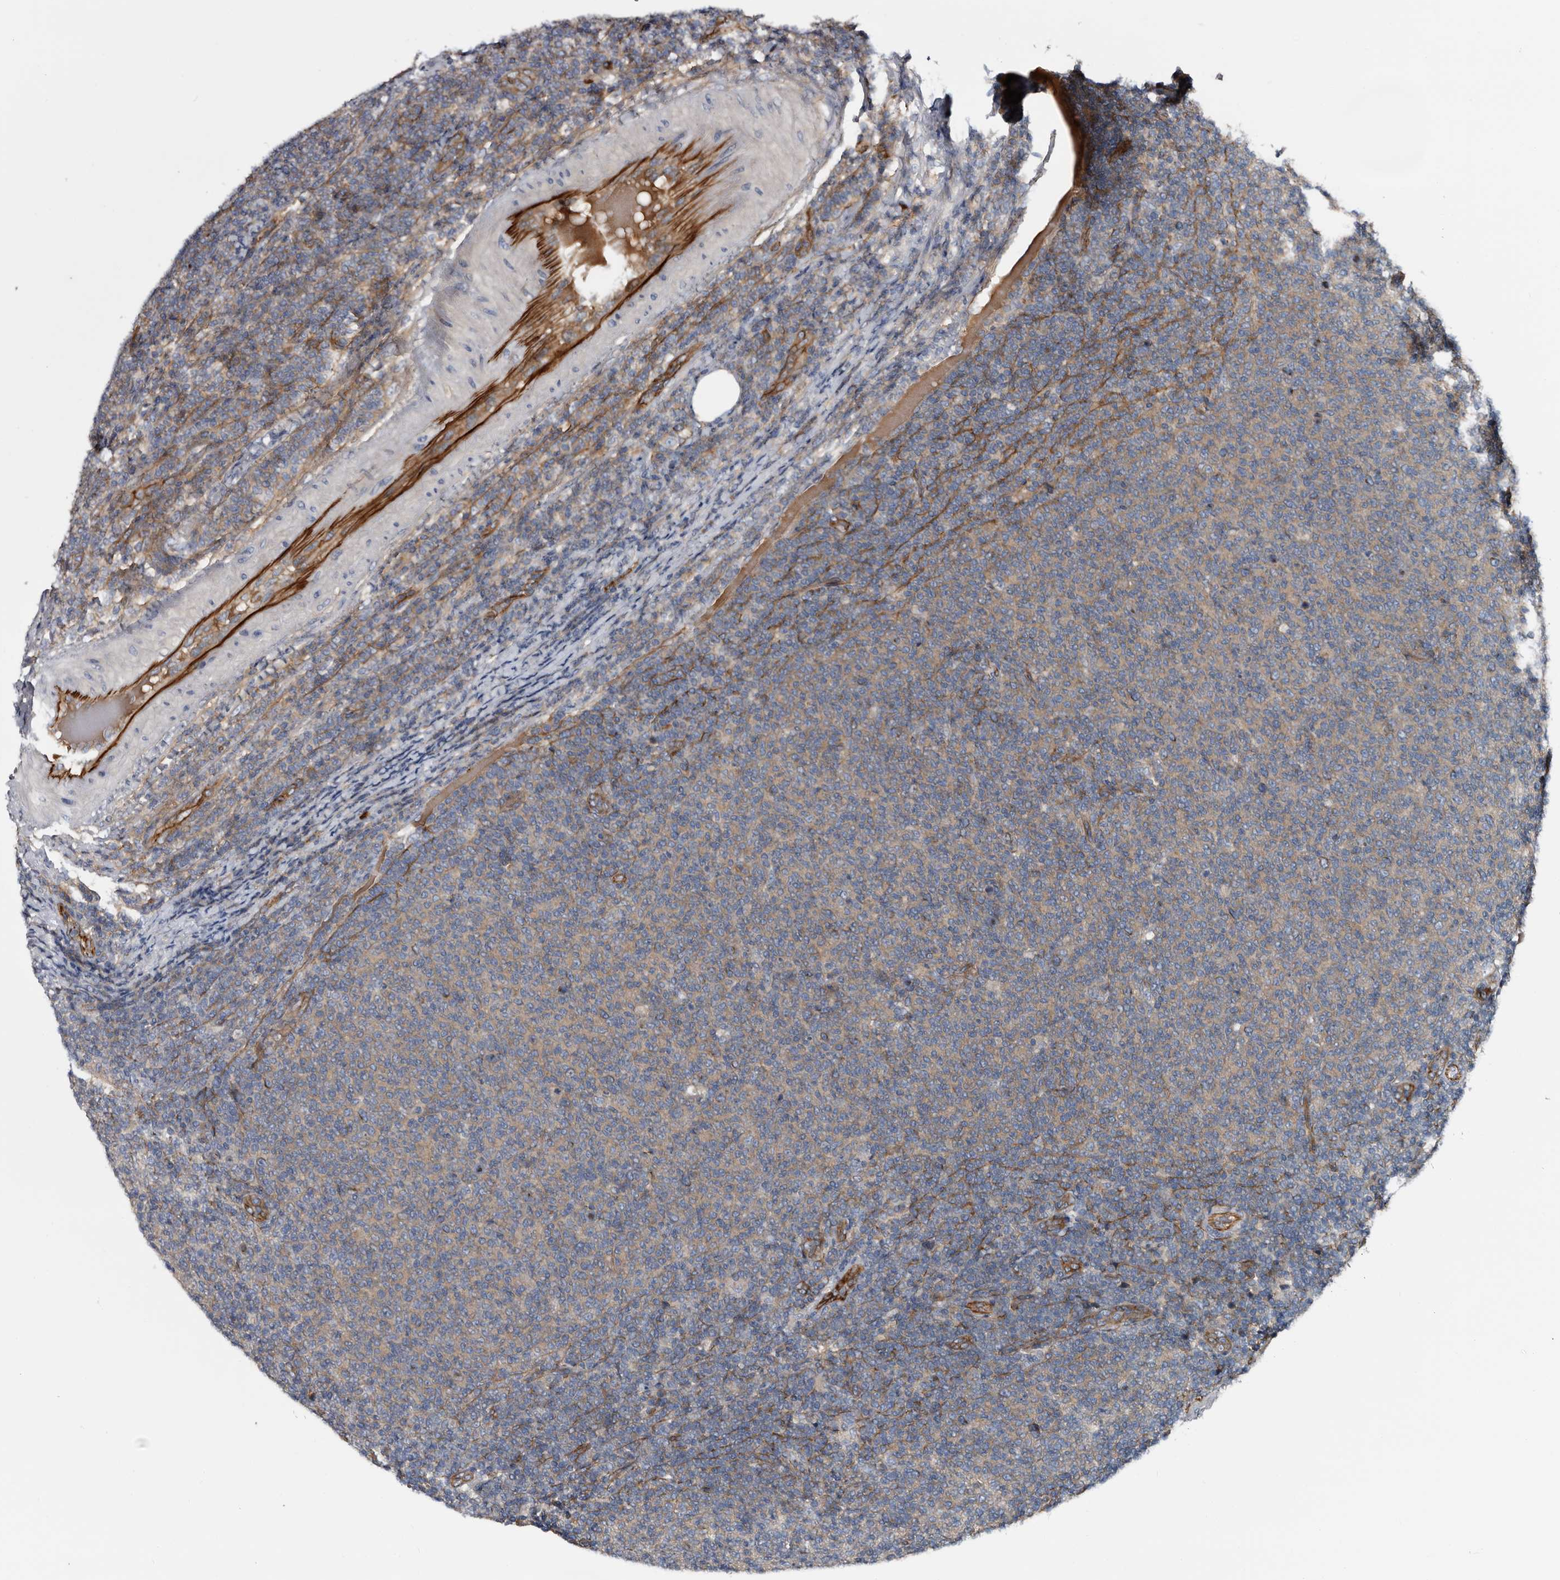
{"staining": {"intensity": "weak", "quantity": ">75%", "location": "cytoplasmic/membranous"}, "tissue": "lymphoma", "cell_type": "Tumor cells", "image_type": "cancer", "snomed": [{"axis": "morphology", "description": "Malignant lymphoma, non-Hodgkin's type, Low grade"}, {"axis": "topography", "description": "Lymph node"}], "caption": "Lymphoma stained for a protein displays weak cytoplasmic/membranous positivity in tumor cells.", "gene": "TSPAN17", "patient": {"sex": "male", "age": 66}}